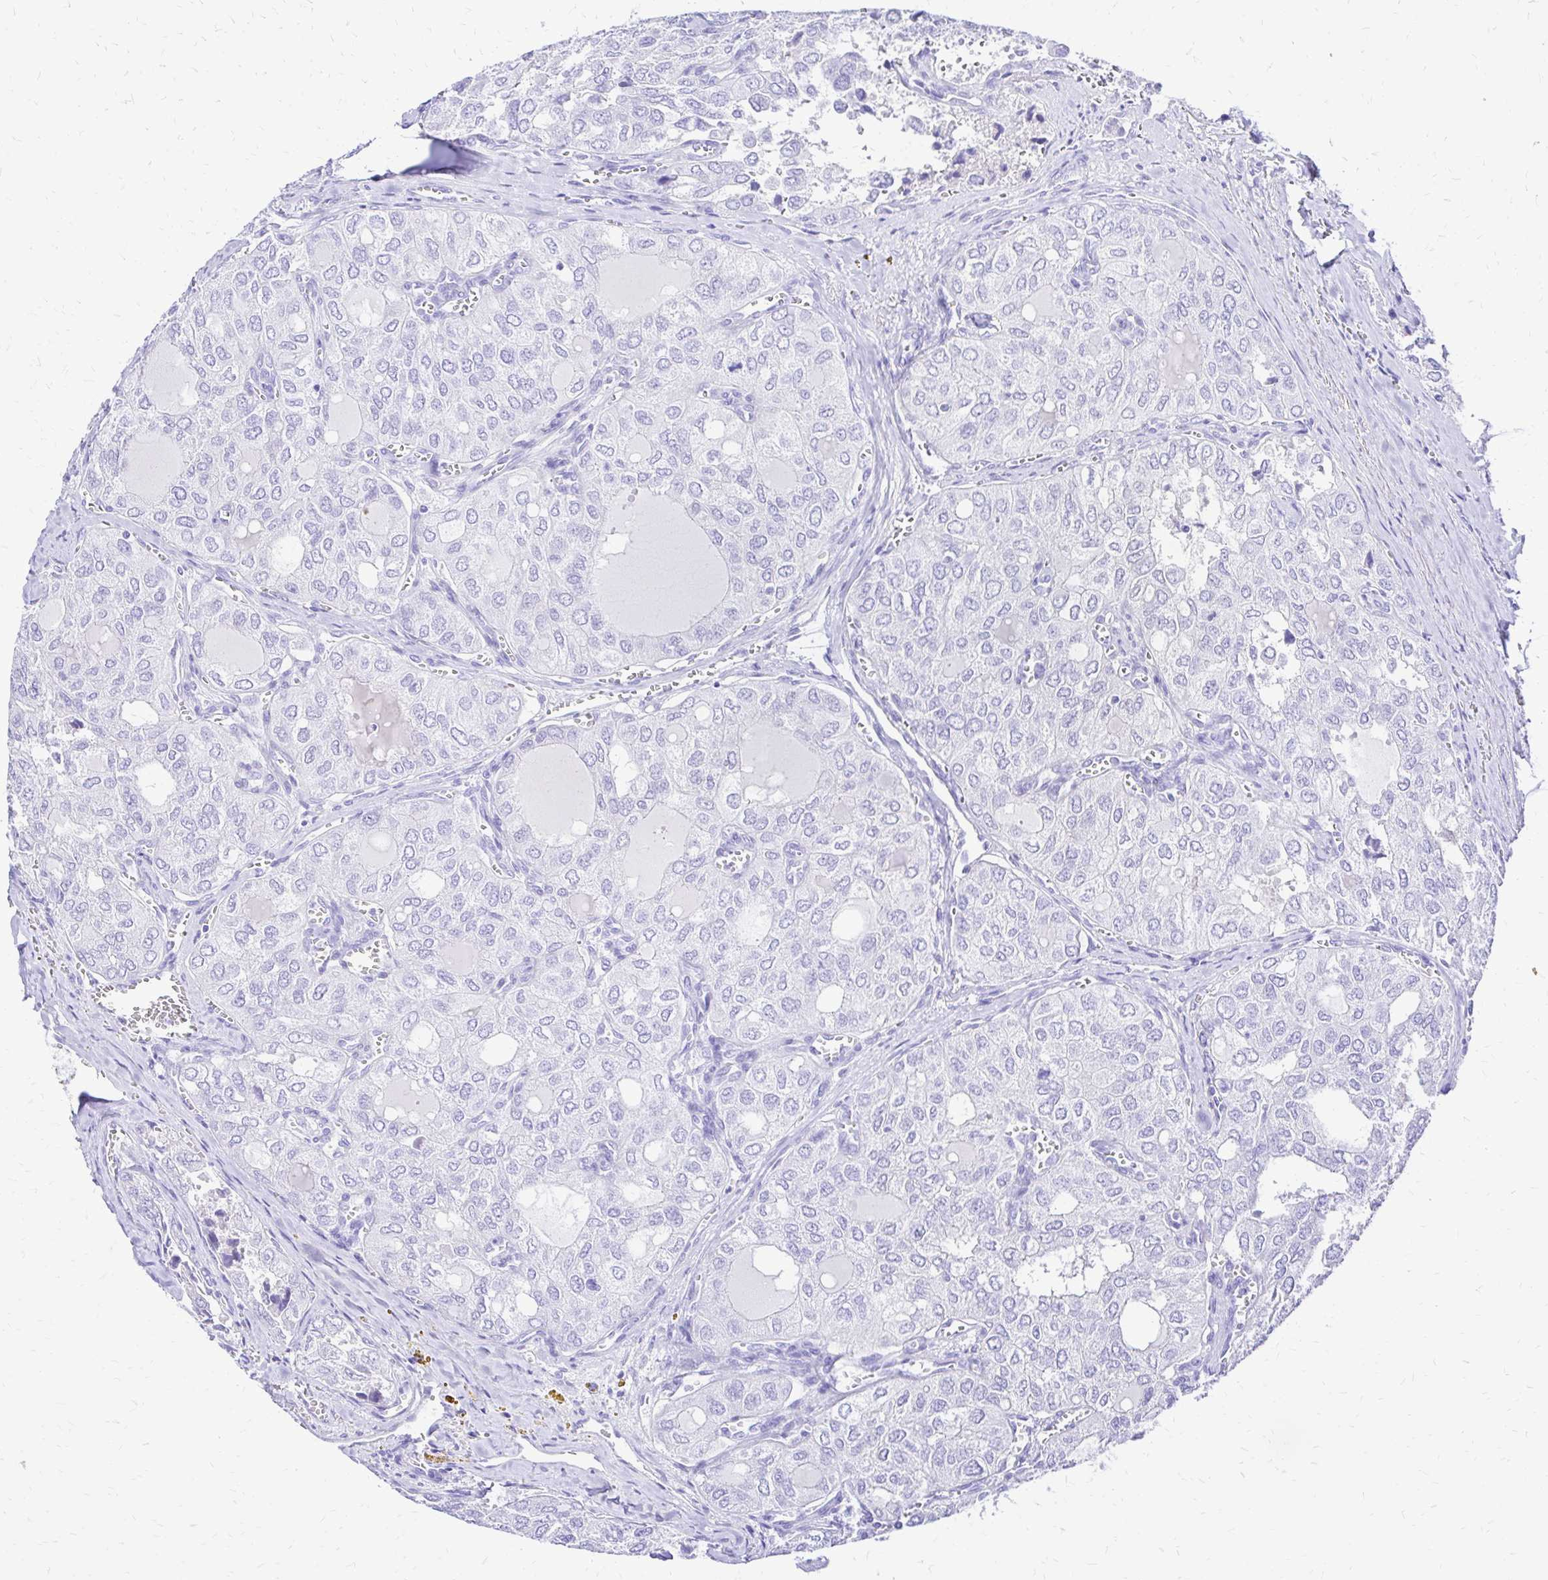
{"staining": {"intensity": "negative", "quantity": "none", "location": "none"}, "tissue": "thyroid cancer", "cell_type": "Tumor cells", "image_type": "cancer", "snomed": [{"axis": "morphology", "description": "Follicular adenoma carcinoma, NOS"}, {"axis": "topography", "description": "Thyroid gland"}], "caption": "DAB (3,3'-diaminobenzidine) immunohistochemical staining of human follicular adenoma carcinoma (thyroid) displays no significant expression in tumor cells. Nuclei are stained in blue.", "gene": "S100G", "patient": {"sex": "male", "age": 75}}